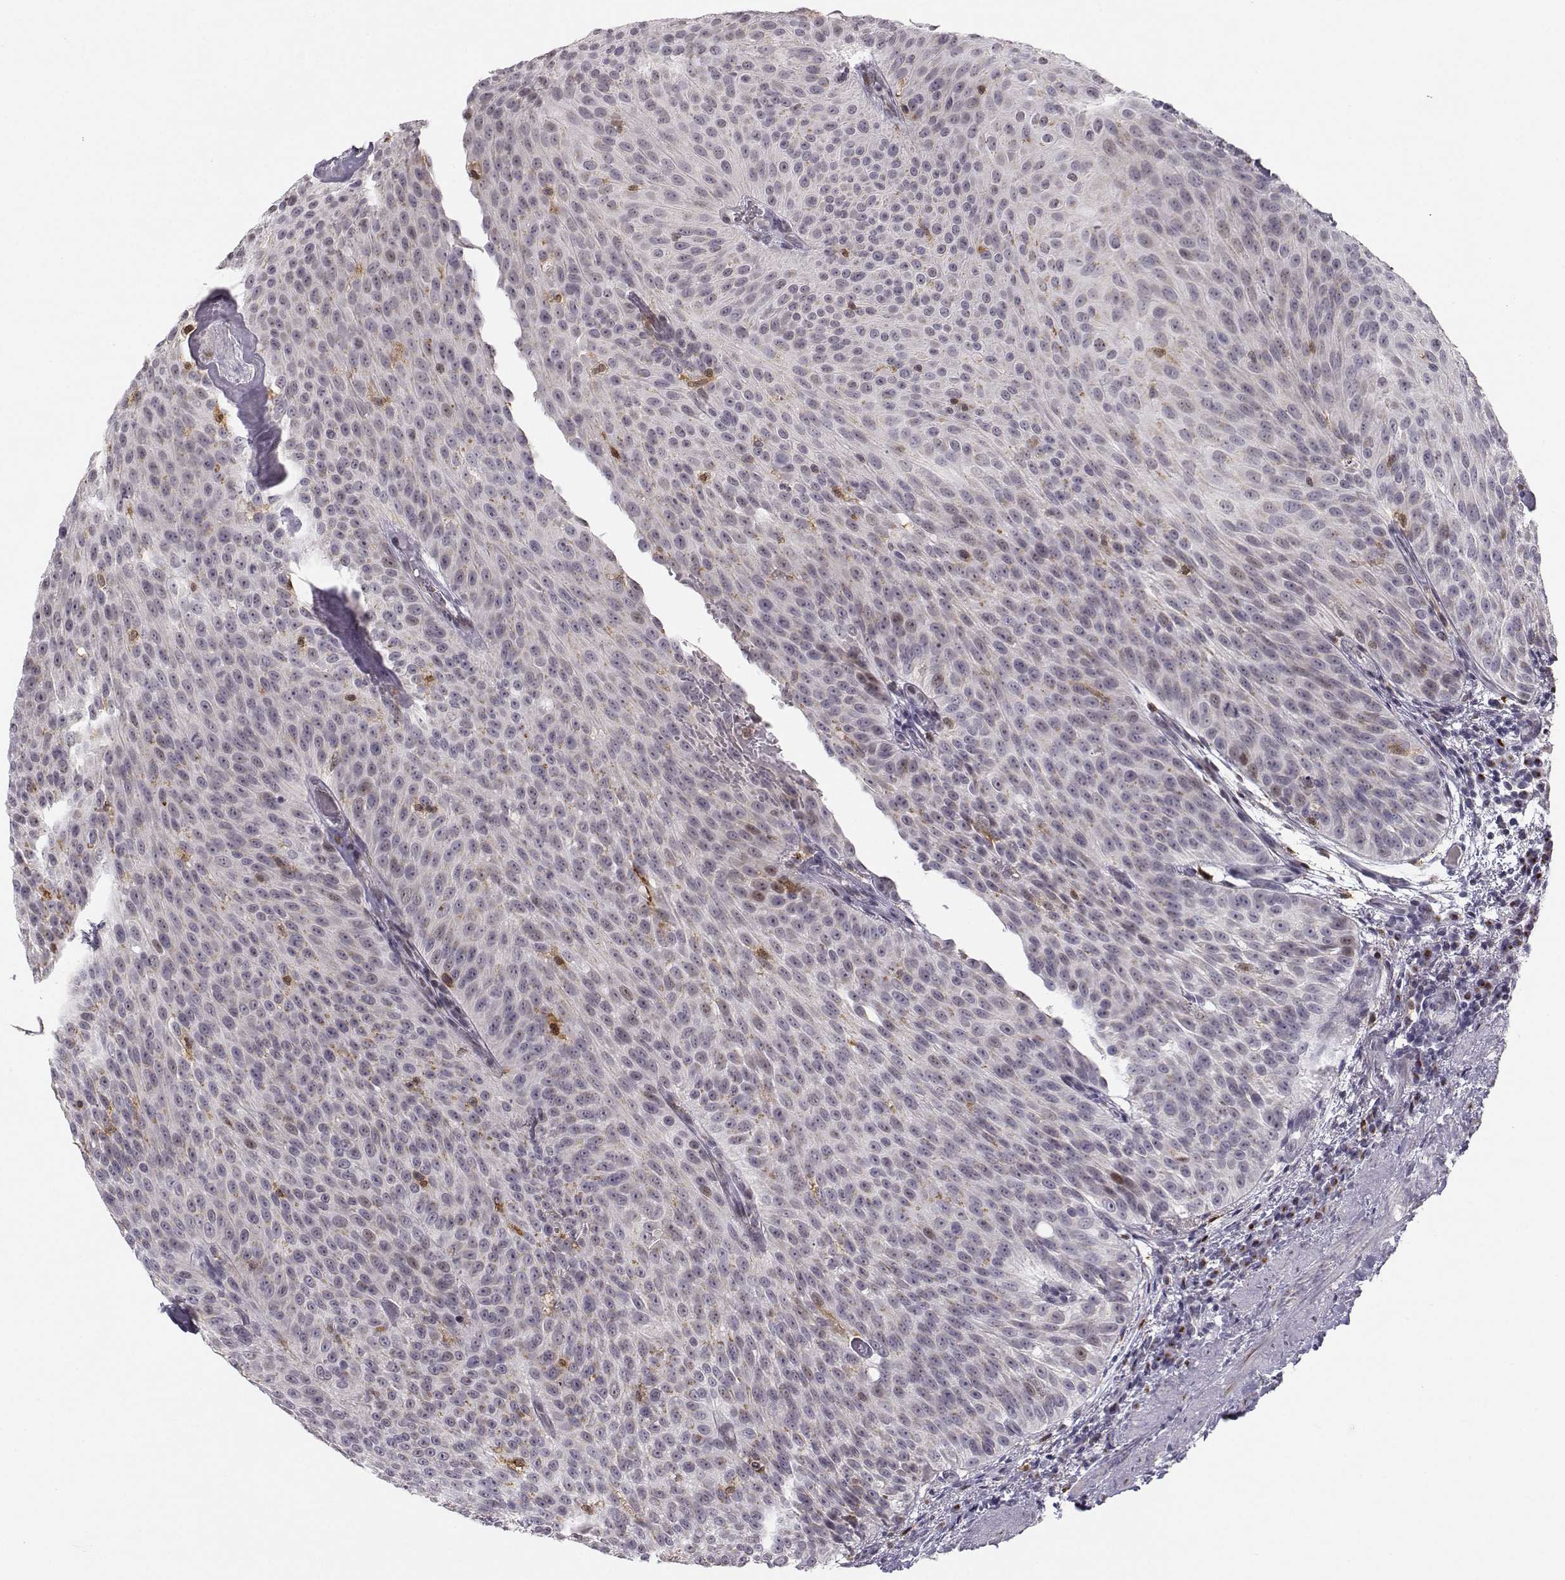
{"staining": {"intensity": "weak", "quantity": "<25%", "location": "cytoplasmic/membranous"}, "tissue": "urothelial cancer", "cell_type": "Tumor cells", "image_type": "cancer", "snomed": [{"axis": "morphology", "description": "Urothelial carcinoma, Low grade"}, {"axis": "topography", "description": "Urinary bladder"}], "caption": "Immunohistochemistry histopathology image of urothelial carcinoma (low-grade) stained for a protein (brown), which reveals no expression in tumor cells.", "gene": "HTR7", "patient": {"sex": "male", "age": 78}}